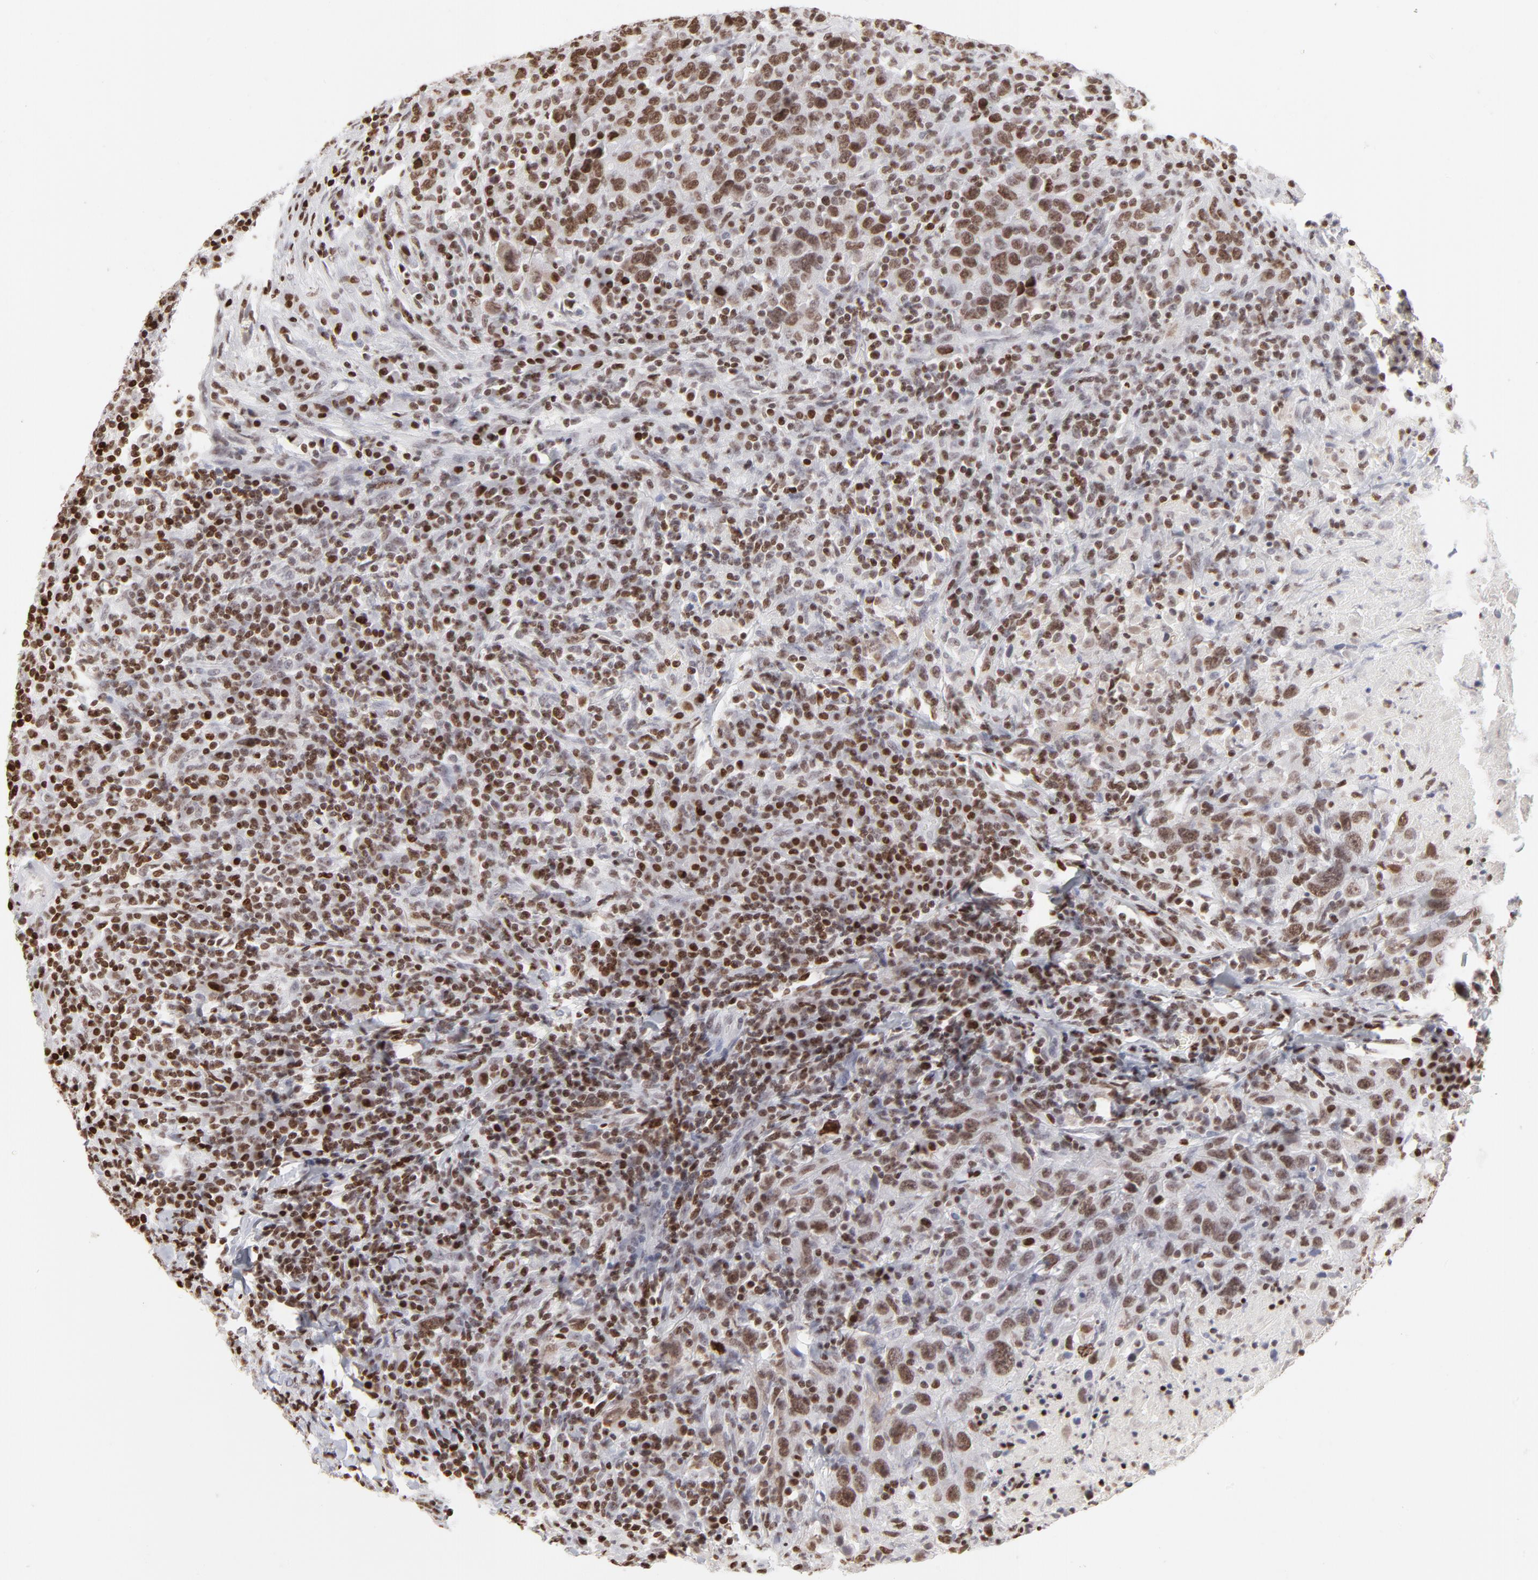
{"staining": {"intensity": "moderate", "quantity": ">75%", "location": "nuclear"}, "tissue": "urothelial cancer", "cell_type": "Tumor cells", "image_type": "cancer", "snomed": [{"axis": "morphology", "description": "Urothelial carcinoma, High grade"}, {"axis": "topography", "description": "Urinary bladder"}], "caption": "This photomicrograph reveals IHC staining of urothelial carcinoma (high-grade), with medium moderate nuclear staining in about >75% of tumor cells.", "gene": "PARP1", "patient": {"sex": "male", "age": 61}}